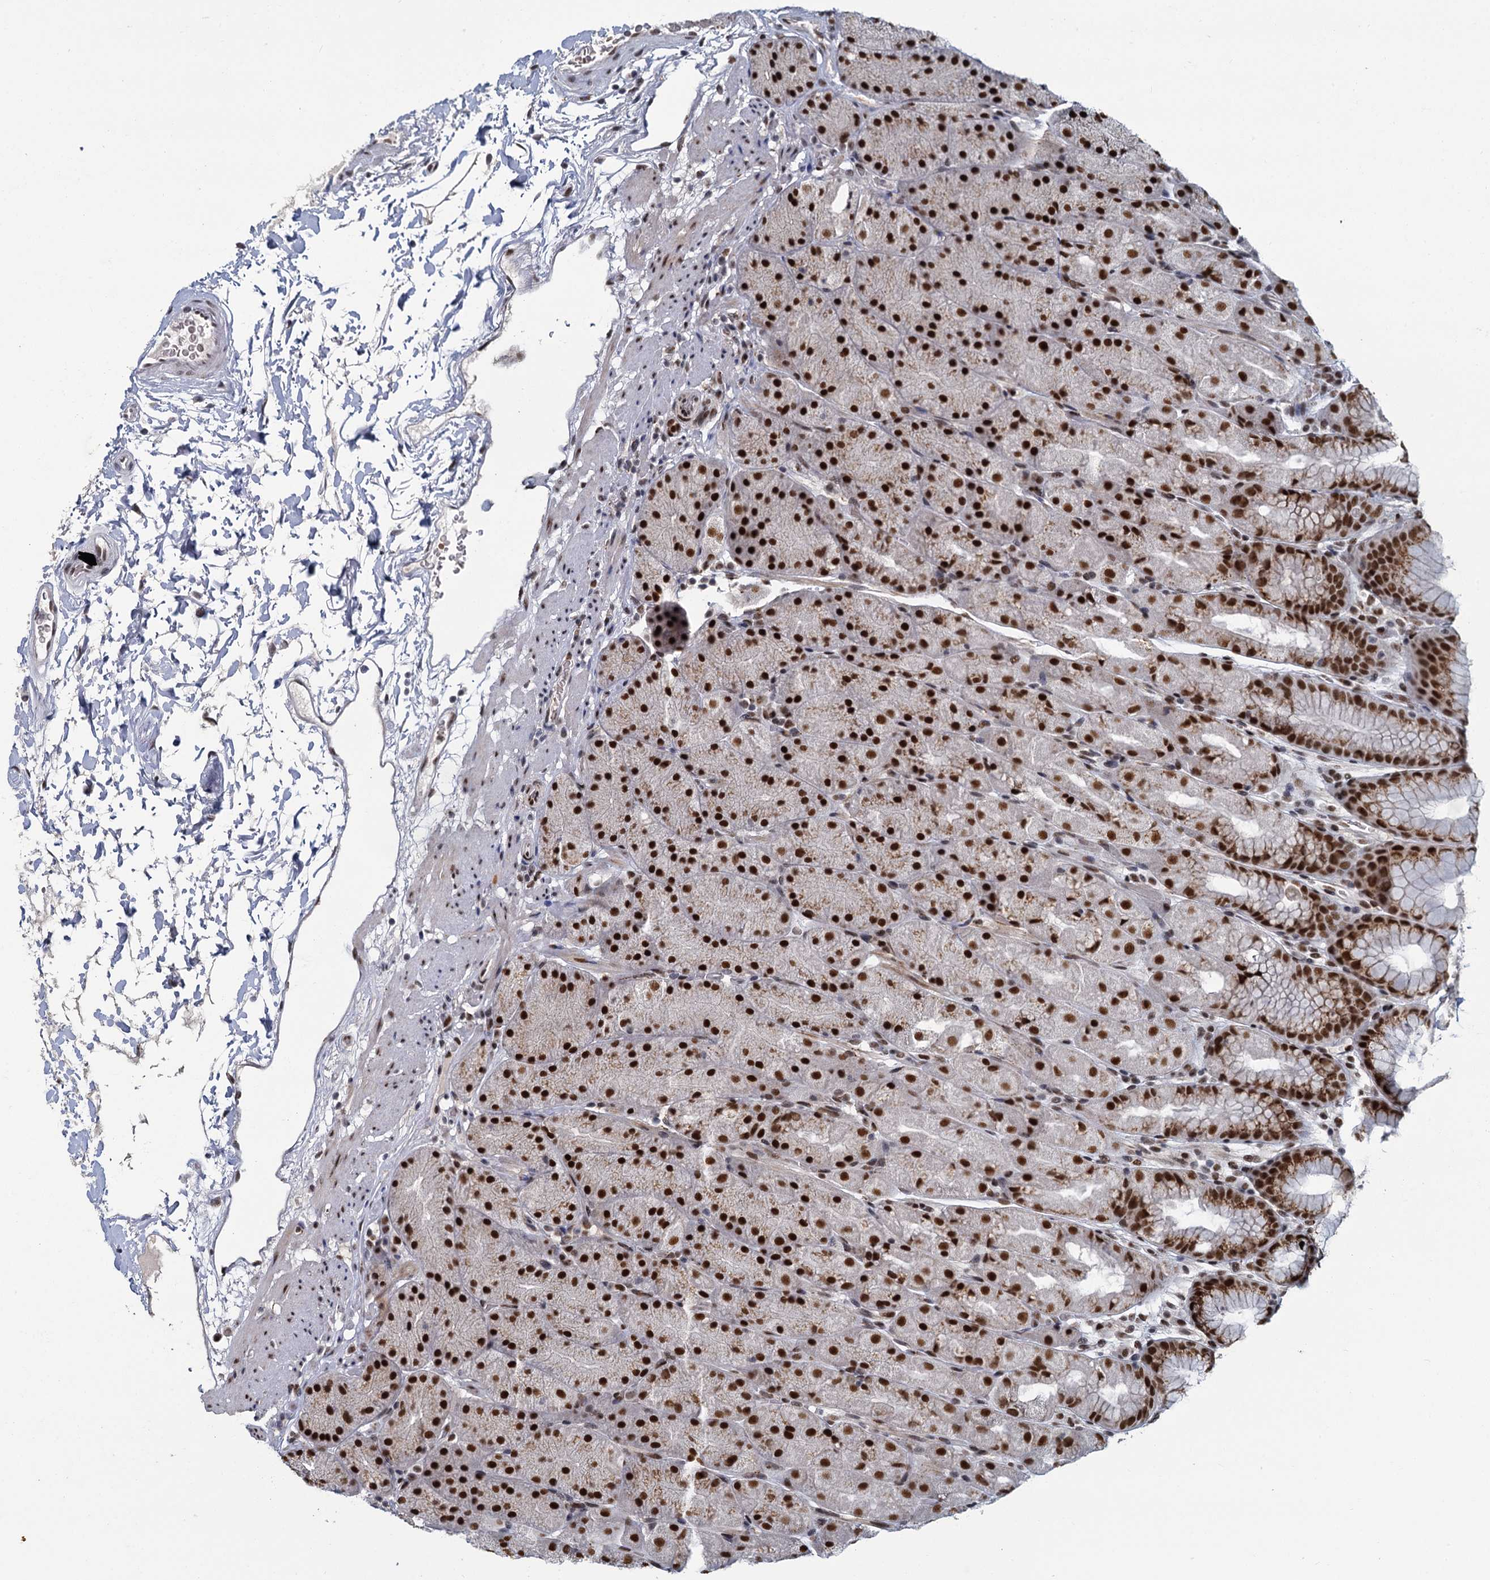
{"staining": {"intensity": "strong", "quantity": ">75%", "location": "cytoplasmic/membranous,nuclear"}, "tissue": "stomach", "cell_type": "Glandular cells", "image_type": "normal", "snomed": [{"axis": "morphology", "description": "Normal tissue, NOS"}, {"axis": "topography", "description": "Stomach, upper"}, {"axis": "topography", "description": "Stomach, lower"}], "caption": "Immunohistochemistry (IHC) (DAB (3,3'-diaminobenzidine)) staining of unremarkable human stomach shows strong cytoplasmic/membranous,nuclear protein positivity in approximately >75% of glandular cells. (DAB (3,3'-diaminobenzidine) IHC, brown staining for protein, blue staining for nuclei).", "gene": "RPRD1A", "patient": {"sex": "male", "age": 67}}